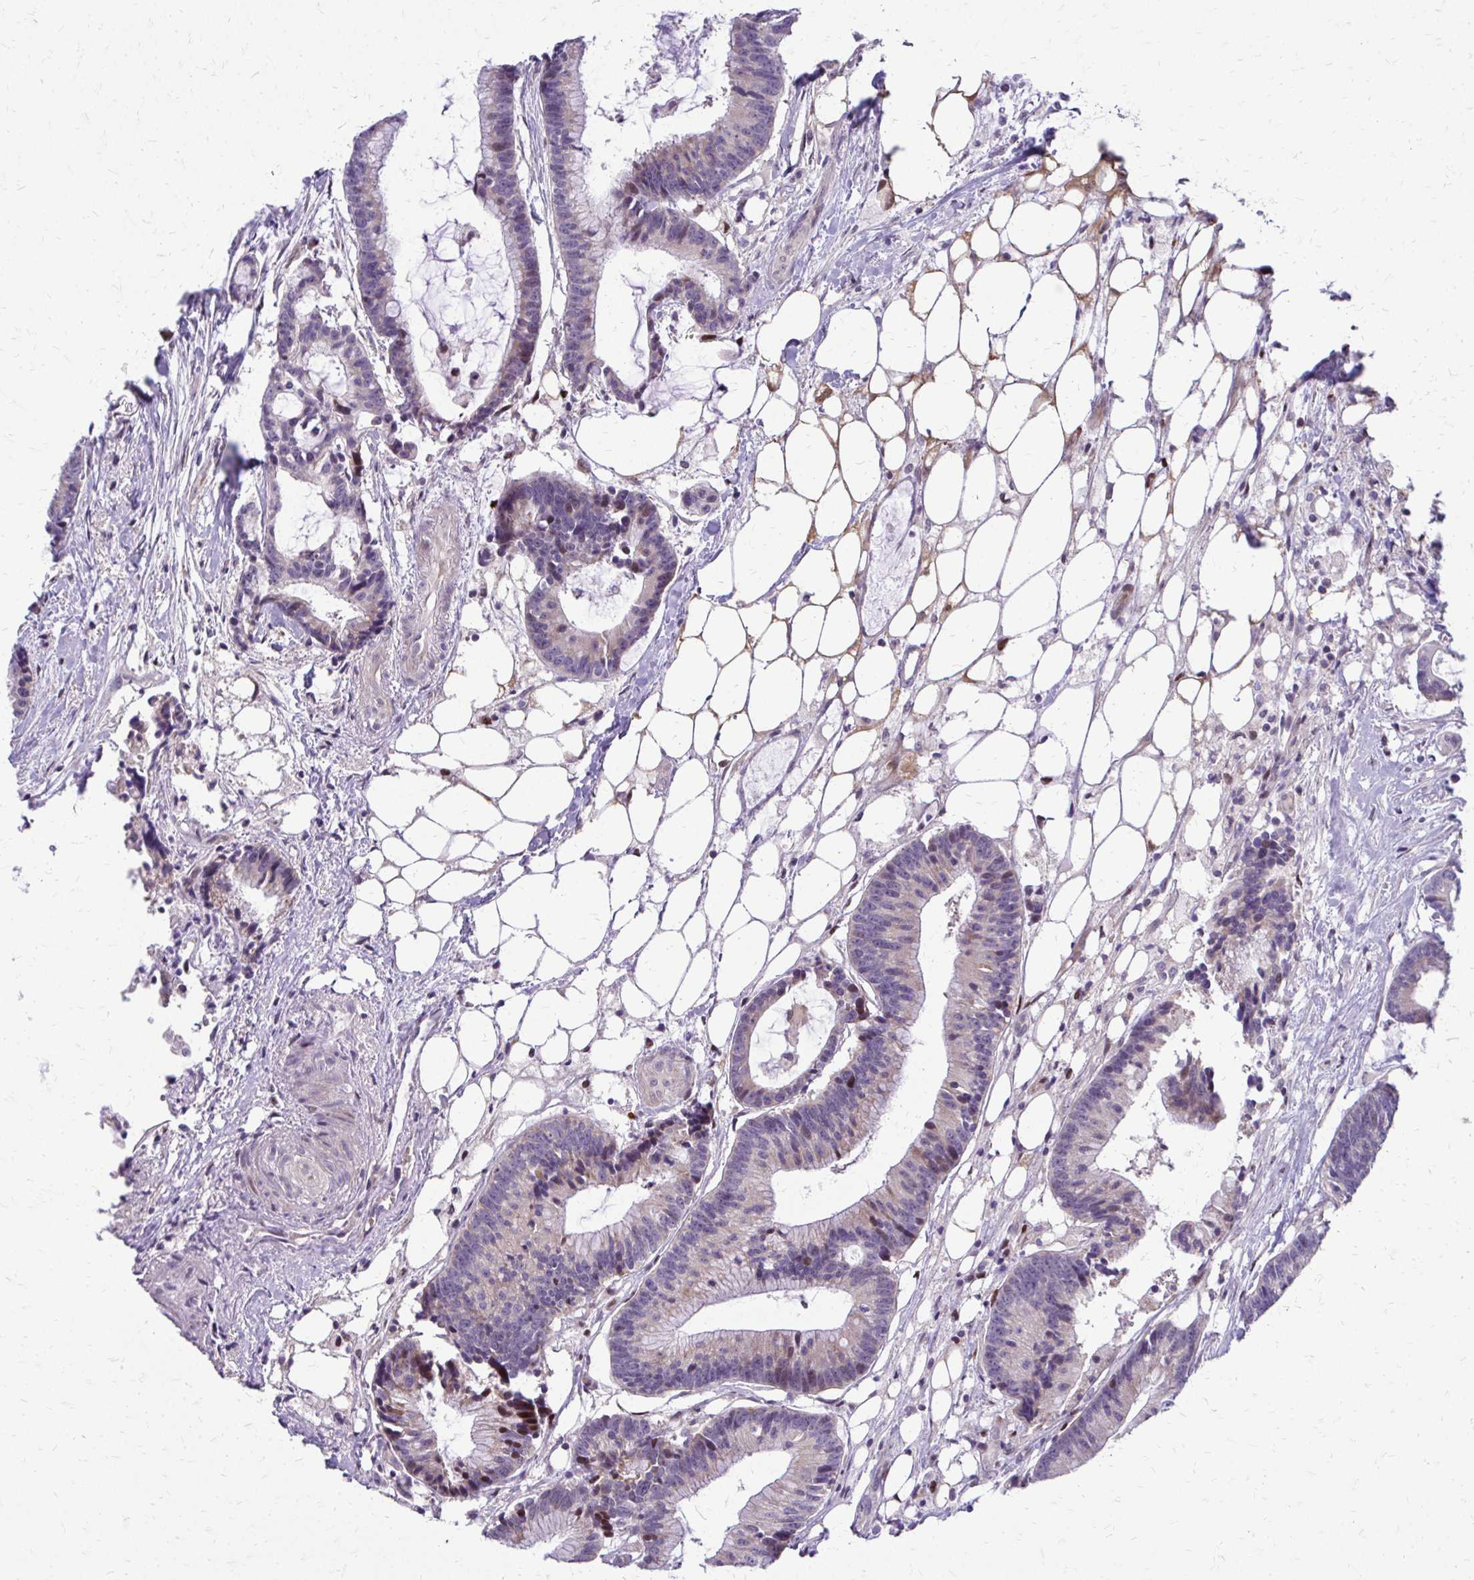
{"staining": {"intensity": "negative", "quantity": "none", "location": "none"}, "tissue": "colorectal cancer", "cell_type": "Tumor cells", "image_type": "cancer", "snomed": [{"axis": "morphology", "description": "Adenocarcinoma, NOS"}, {"axis": "topography", "description": "Colon"}], "caption": "IHC of human colorectal adenocarcinoma reveals no staining in tumor cells.", "gene": "PPDPFL", "patient": {"sex": "female", "age": 78}}